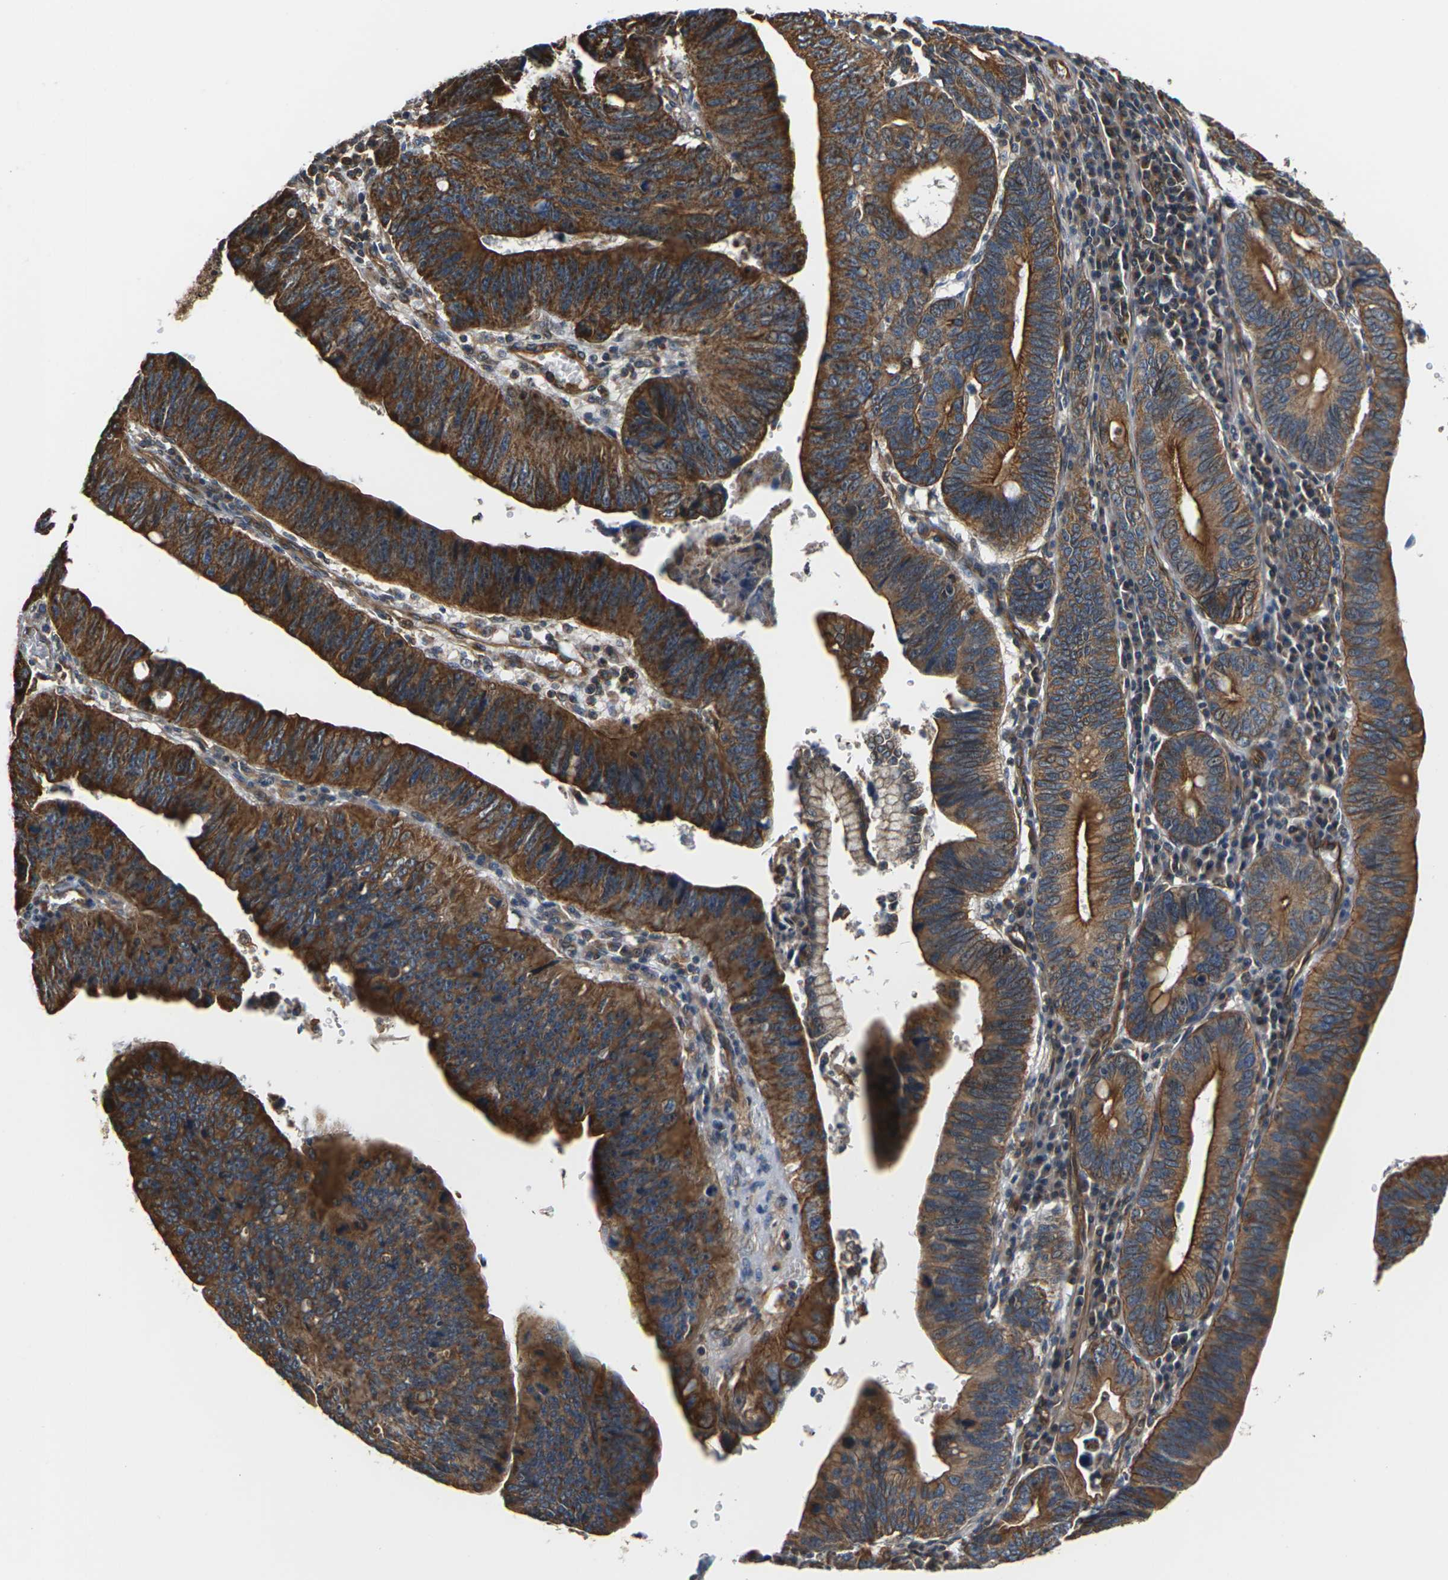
{"staining": {"intensity": "strong", "quantity": ">75%", "location": "cytoplasmic/membranous"}, "tissue": "stomach cancer", "cell_type": "Tumor cells", "image_type": "cancer", "snomed": [{"axis": "morphology", "description": "Adenocarcinoma, NOS"}, {"axis": "topography", "description": "Stomach"}], "caption": "High-power microscopy captured an immunohistochemistry (IHC) image of stomach cancer, revealing strong cytoplasmic/membranous positivity in about >75% of tumor cells.", "gene": "PCDHB4", "patient": {"sex": "male", "age": 59}}